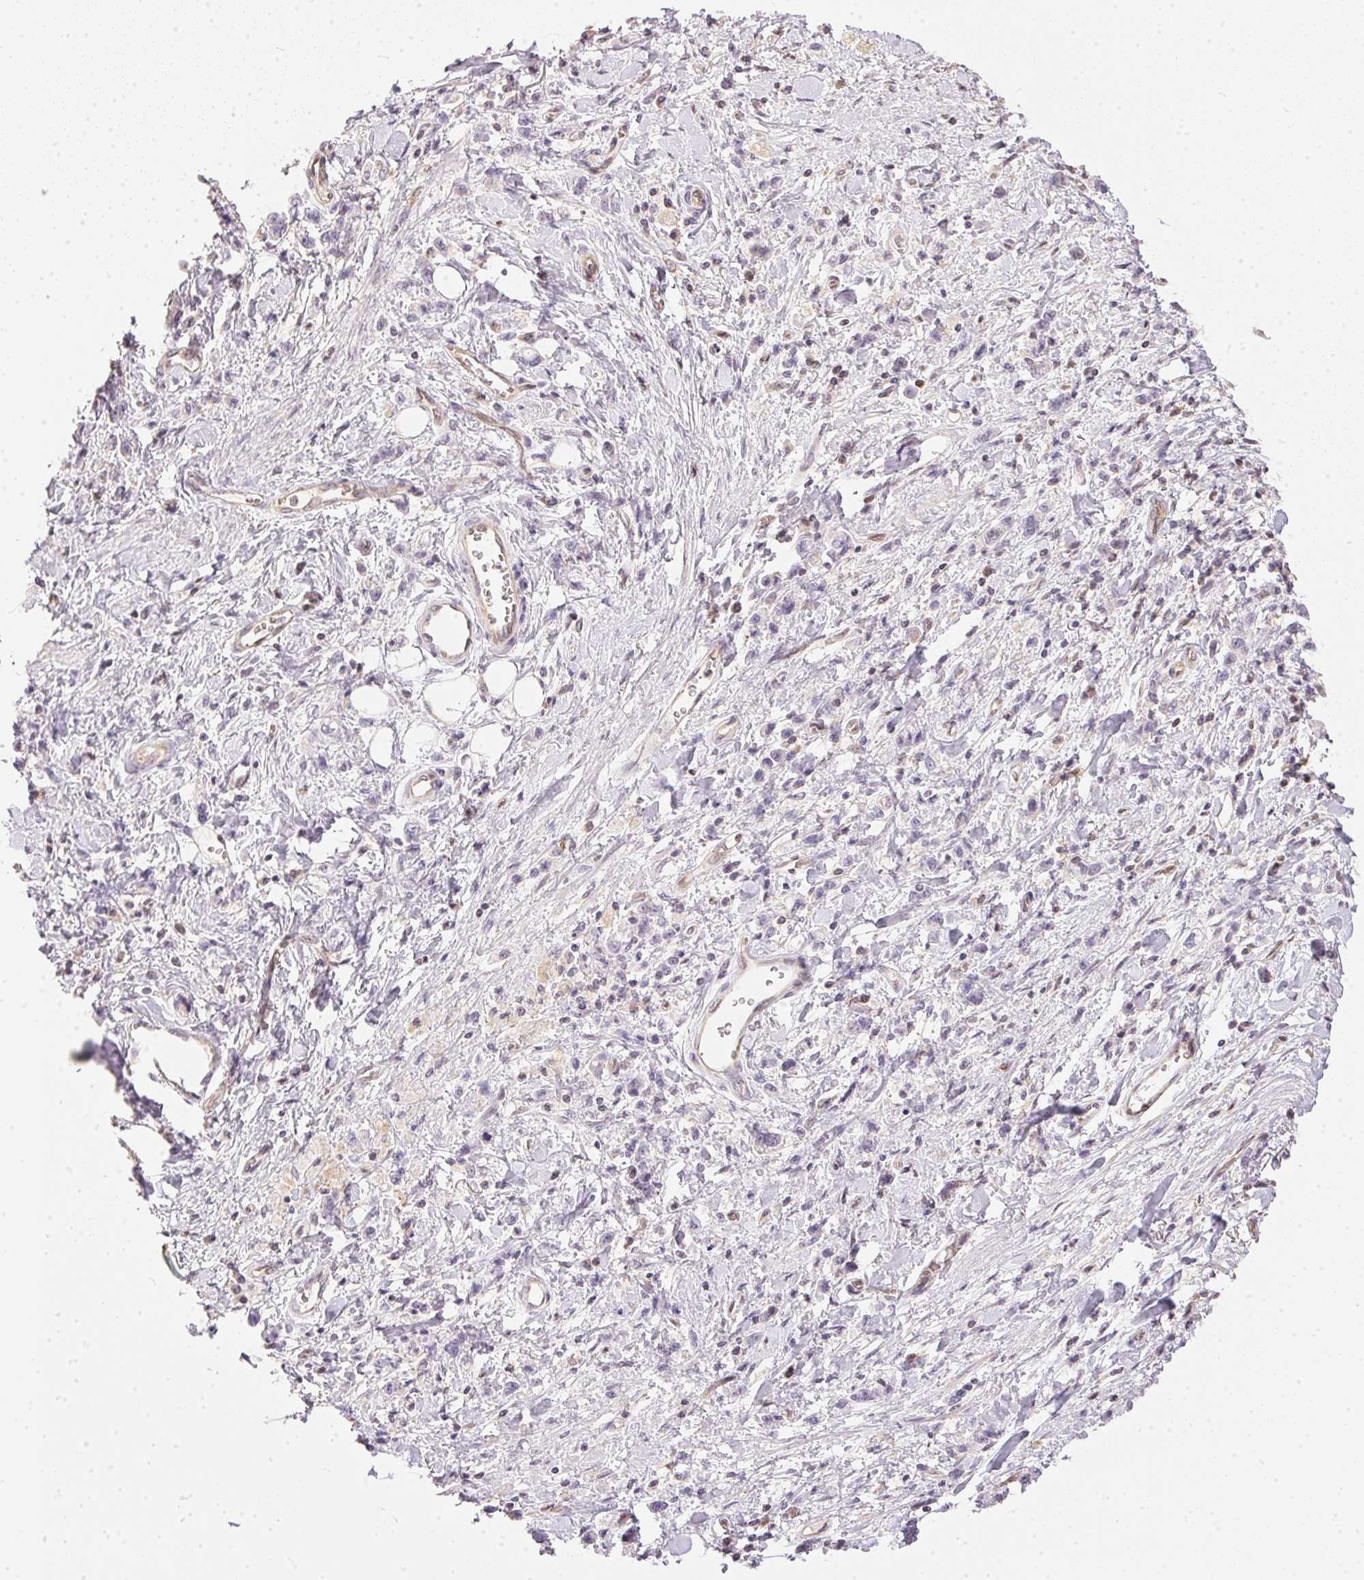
{"staining": {"intensity": "negative", "quantity": "none", "location": "none"}, "tissue": "stomach cancer", "cell_type": "Tumor cells", "image_type": "cancer", "snomed": [{"axis": "morphology", "description": "Adenocarcinoma, NOS"}, {"axis": "topography", "description": "Stomach"}], "caption": "A high-resolution micrograph shows immunohistochemistry staining of stomach cancer (adenocarcinoma), which demonstrates no significant staining in tumor cells.", "gene": "BLMH", "patient": {"sex": "male", "age": 77}}